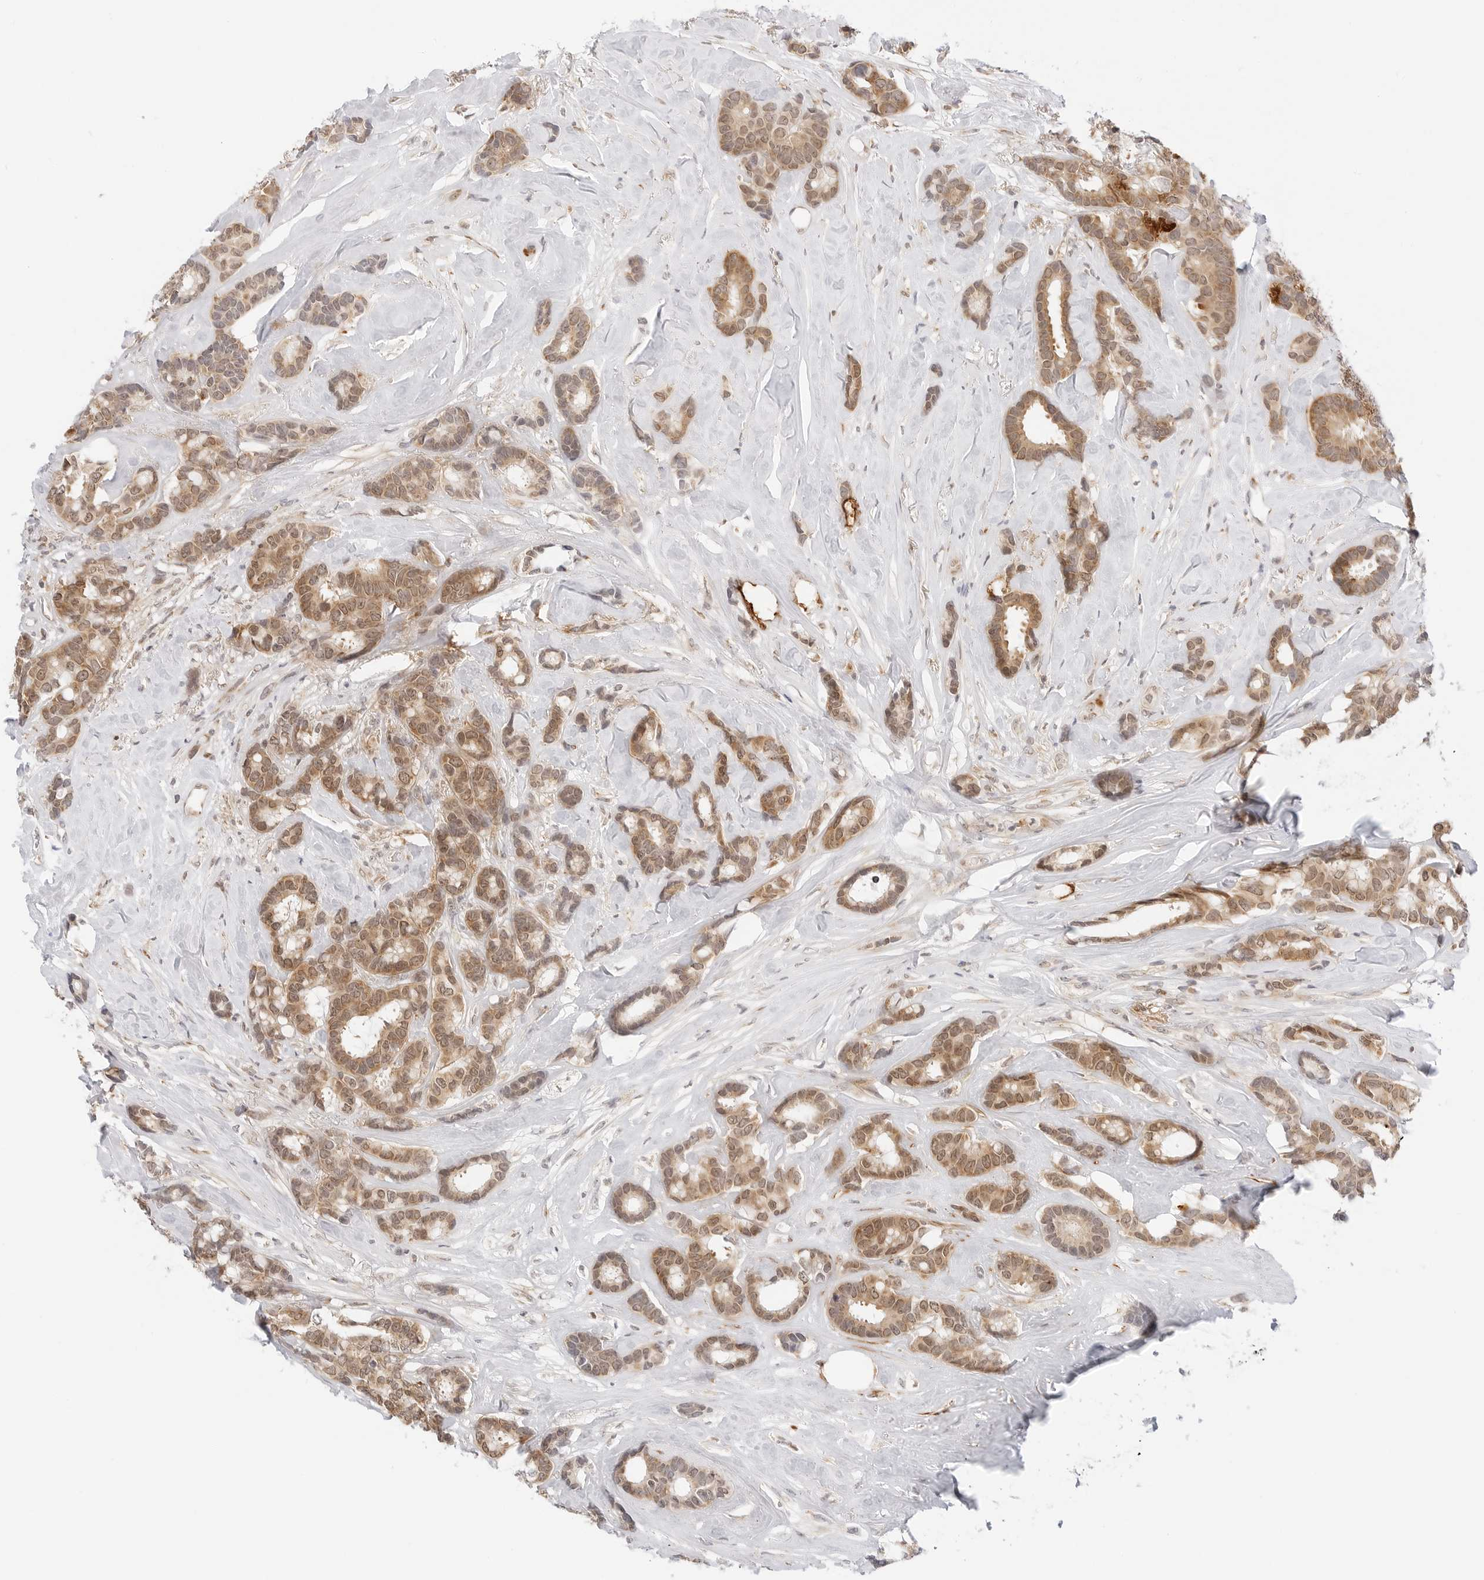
{"staining": {"intensity": "moderate", "quantity": ">75%", "location": "cytoplasmic/membranous,nuclear"}, "tissue": "breast cancer", "cell_type": "Tumor cells", "image_type": "cancer", "snomed": [{"axis": "morphology", "description": "Duct carcinoma"}, {"axis": "topography", "description": "Breast"}], "caption": "This is an image of IHC staining of breast cancer, which shows moderate expression in the cytoplasmic/membranous and nuclear of tumor cells.", "gene": "GORAB", "patient": {"sex": "female", "age": 87}}